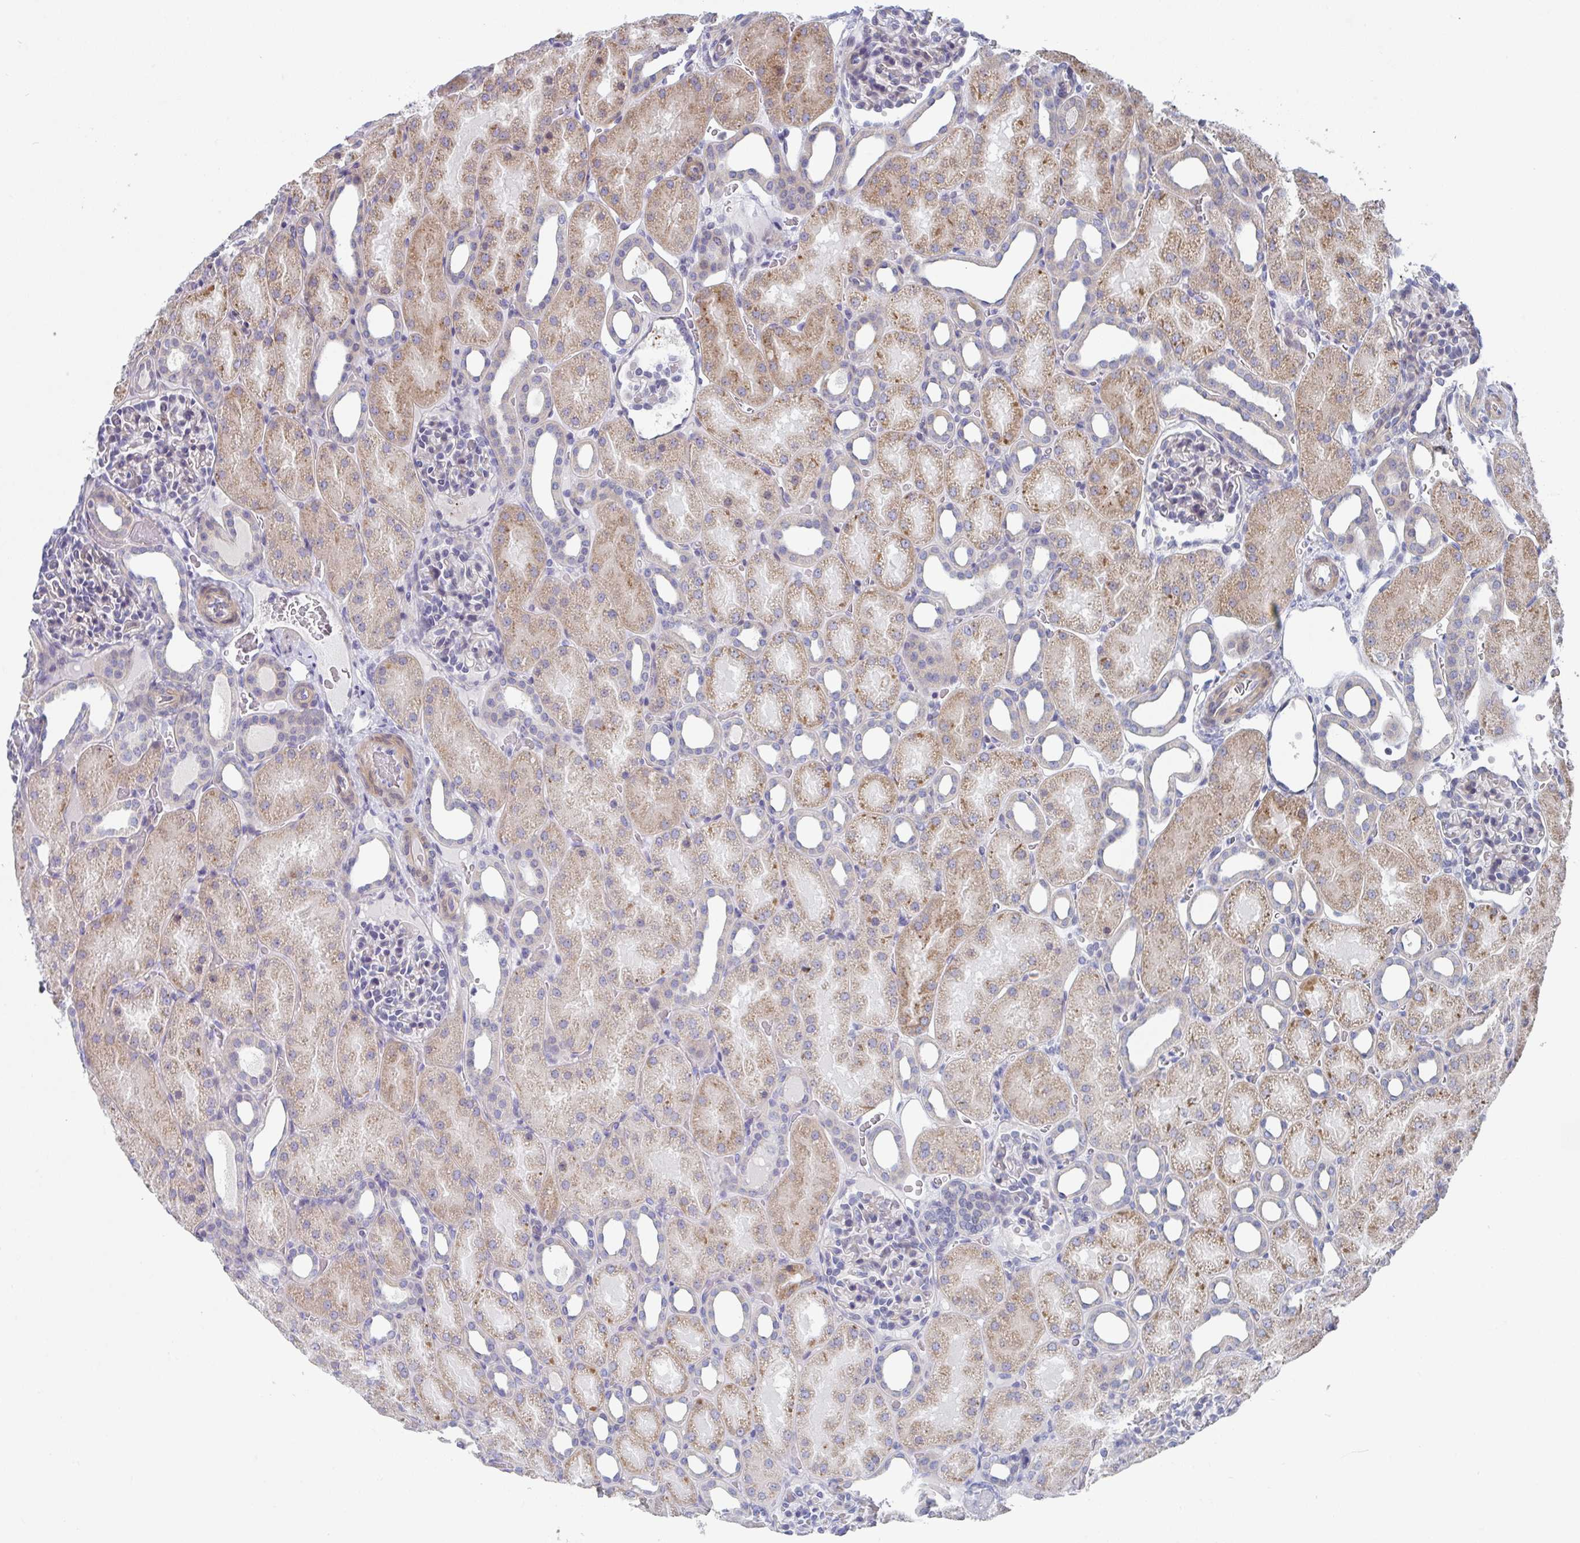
{"staining": {"intensity": "weak", "quantity": "<25%", "location": "cytoplasmic/membranous"}, "tissue": "kidney", "cell_type": "Cells in glomeruli", "image_type": "normal", "snomed": [{"axis": "morphology", "description": "Normal tissue, NOS"}, {"axis": "topography", "description": "Kidney"}], "caption": "This is a photomicrograph of immunohistochemistry (IHC) staining of normal kidney, which shows no positivity in cells in glomeruli.", "gene": "KLHL33", "patient": {"sex": "male", "age": 2}}